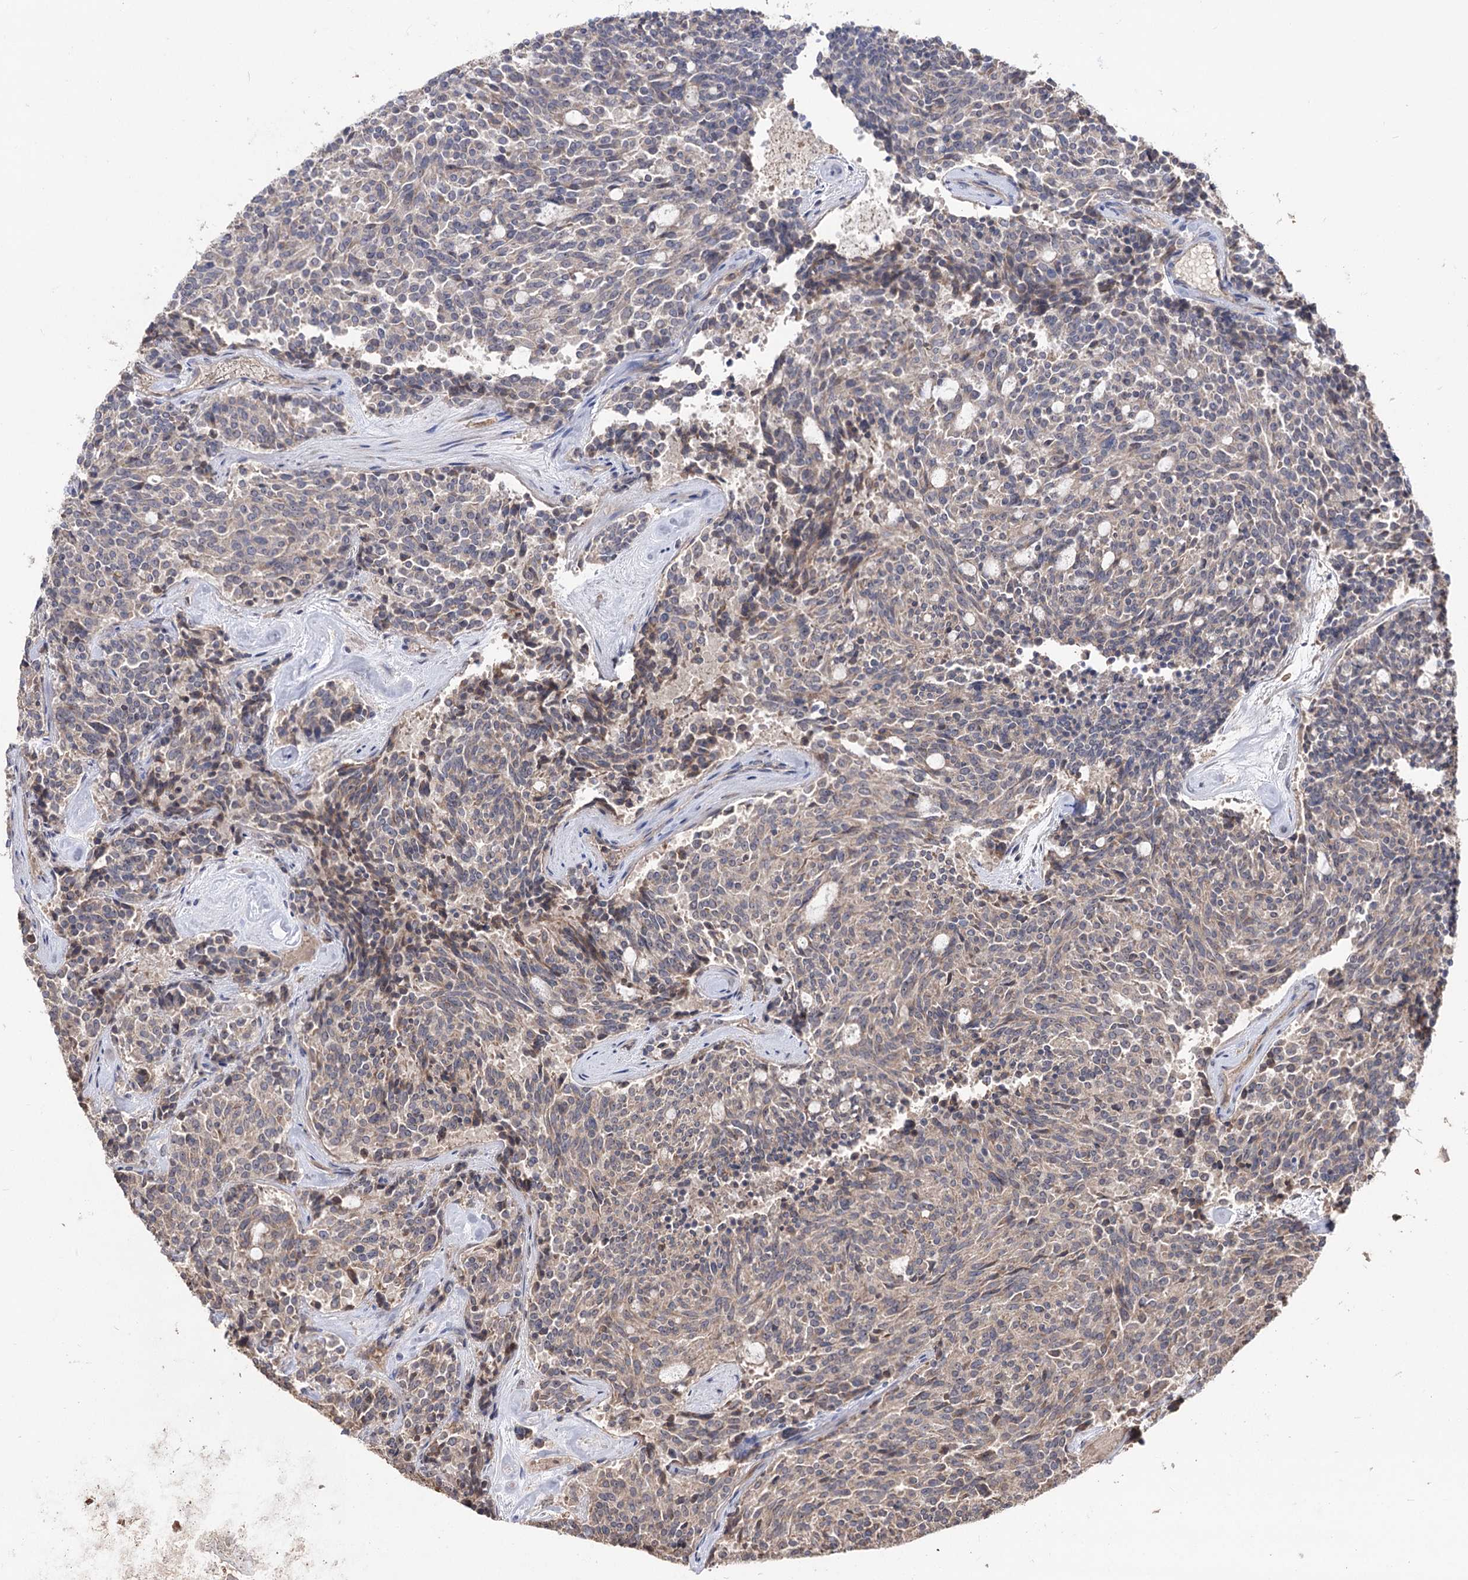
{"staining": {"intensity": "weak", "quantity": "<25%", "location": "cytoplasmic/membranous"}, "tissue": "carcinoid", "cell_type": "Tumor cells", "image_type": "cancer", "snomed": [{"axis": "morphology", "description": "Carcinoid, malignant, NOS"}, {"axis": "topography", "description": "Pancreas"}], "caption": "DAB (3,3'-diaminobenzidine) immunohistochemical staining of malignant carcinoid displays no significant expression in tumor cells.", "gene": "FAM53B", "patient": {"sex": "female", "age": 54}}